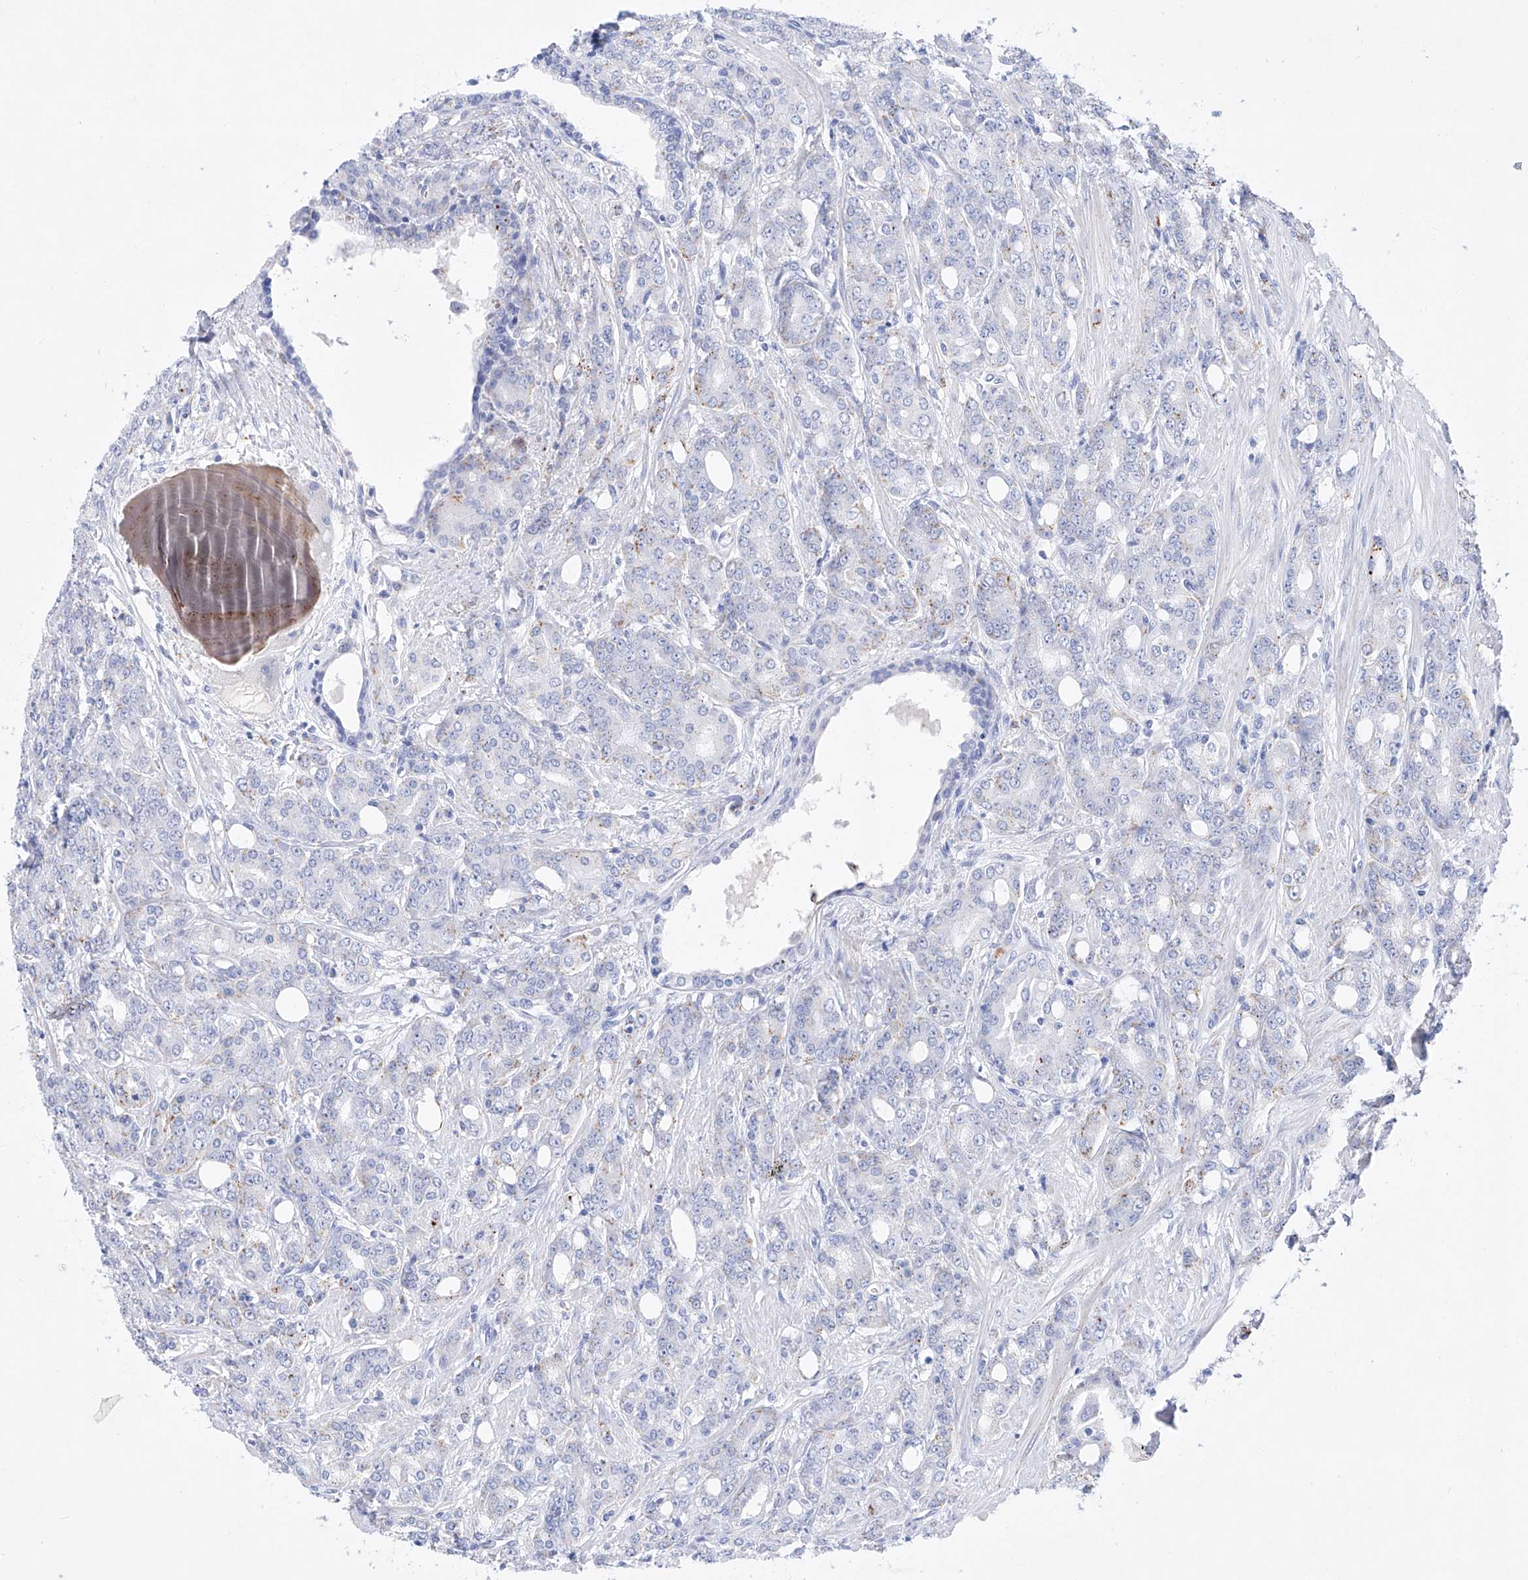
{"staining": {"intensity": "negative", "quantity": "none", "location": "none"}, "tissue": "prostate cancer", "cell_type": "Tumor cells", "image_type": "cancer", "snomed": [{"axis": "morphology", "description": "Adenocarcinoma, High grade"}, {"axis": "topography", "description": "Prostate"}], "caption": "DAB immunohistochemical staining of human prostate cancer (high-grade adenocarcinoma) exhibits no significant positivity in tumor cells. (DAB IHC, high magnification).", "gene": "LURAP1", "patient": {"sex": "male", "age": 62}}